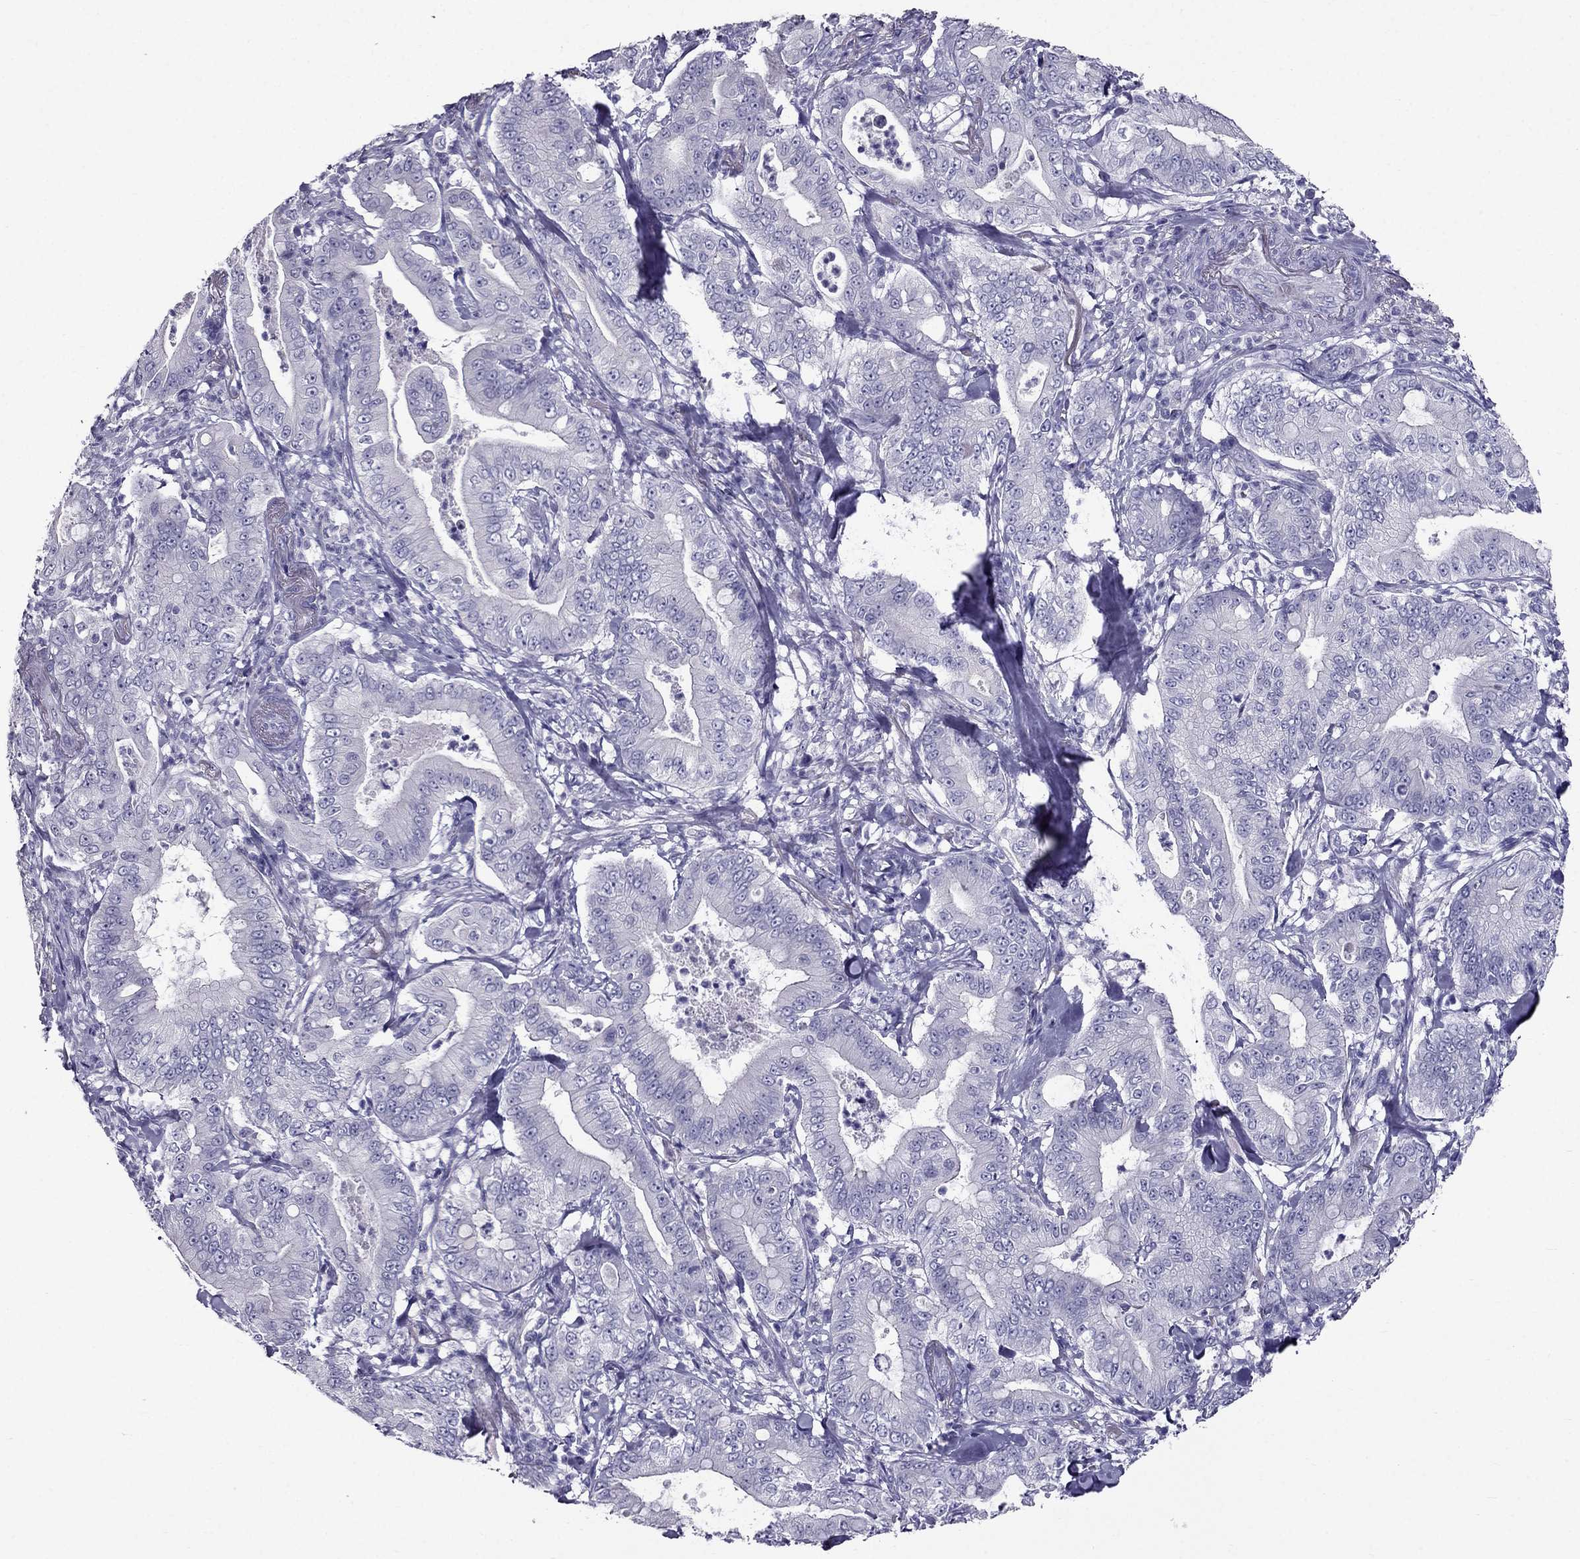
{"staining": {"intensity": "negative", "quantity": "none", "location": "none"}, "tissue": "pancreatic cancer", "cell_type": "Tumor cells", "image_type": "cancer", "snomed": [{"axis": "morphology", "description": "Adenocarcinoma, NOS"}, {"axis": "topography", "description": "Pancreas"}], "caption": "Pancreatic cancer (adenocarcinoma) was stained to show a protein in brown. There is no significant expression in tumor cells.", "gene": "ZNF541", "patient": {"sex": "male", "age": 71}}